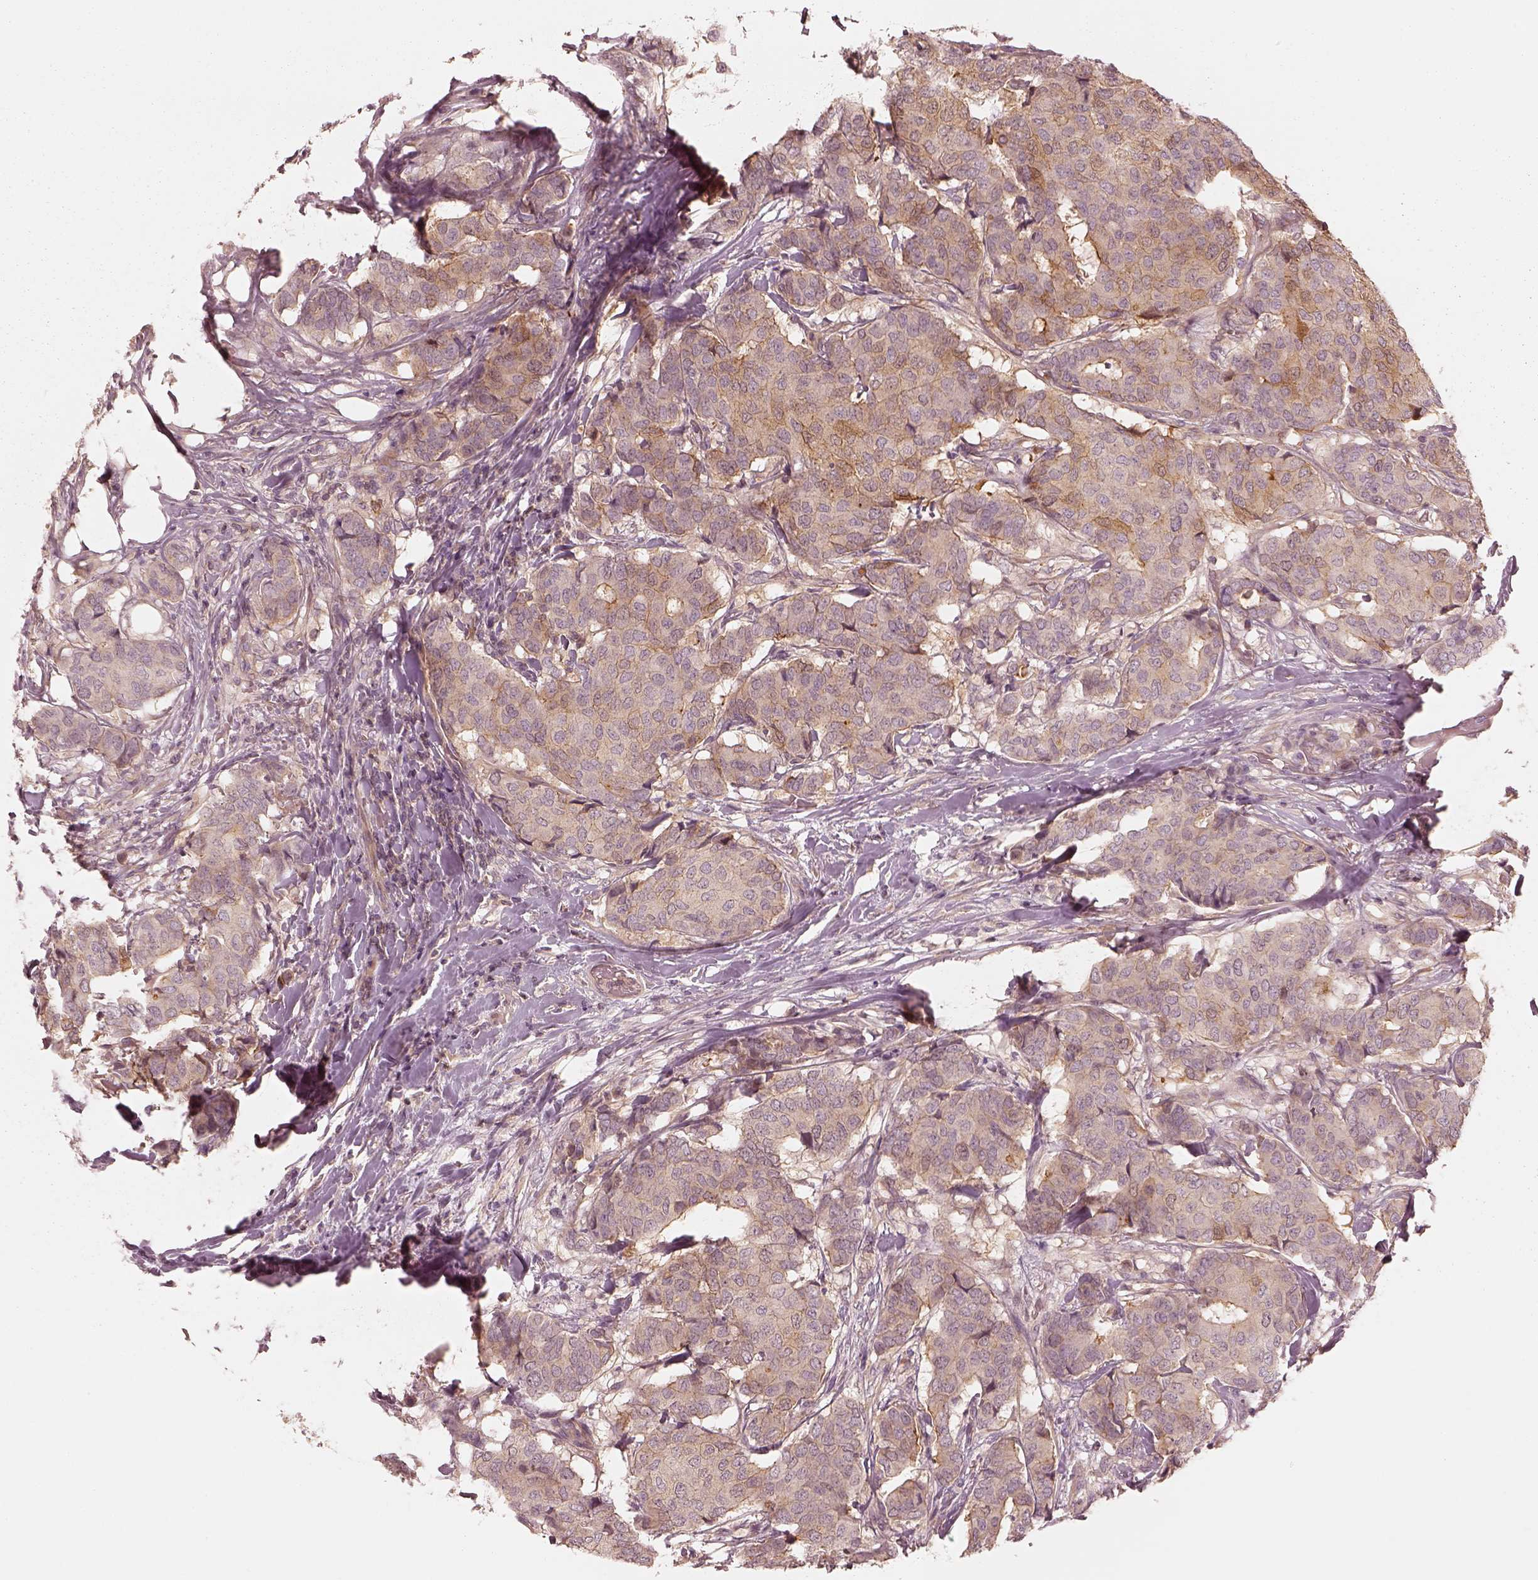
{"staining": {"intensity": "strong", "quantity": "<25%", "location": "cytoplasmic/membranous"}, "tissue": "breast cancer", "cell_type": "Tumor cells", "image_type": "cancer", "snomed": [{"axis": "morphology", "description": "Duct carcinoma"}, {"axis": "topography", "description": "Breast"}], "caption": "About <25% of tumor cells in infiltrating ductal carcinoma (breast) show strong cytoplasmic/membranous protein staining as visualized by brown immunohistochemical staining.", "gene": "FAM107B", "patient": {"sex": "female", "age": 75}}